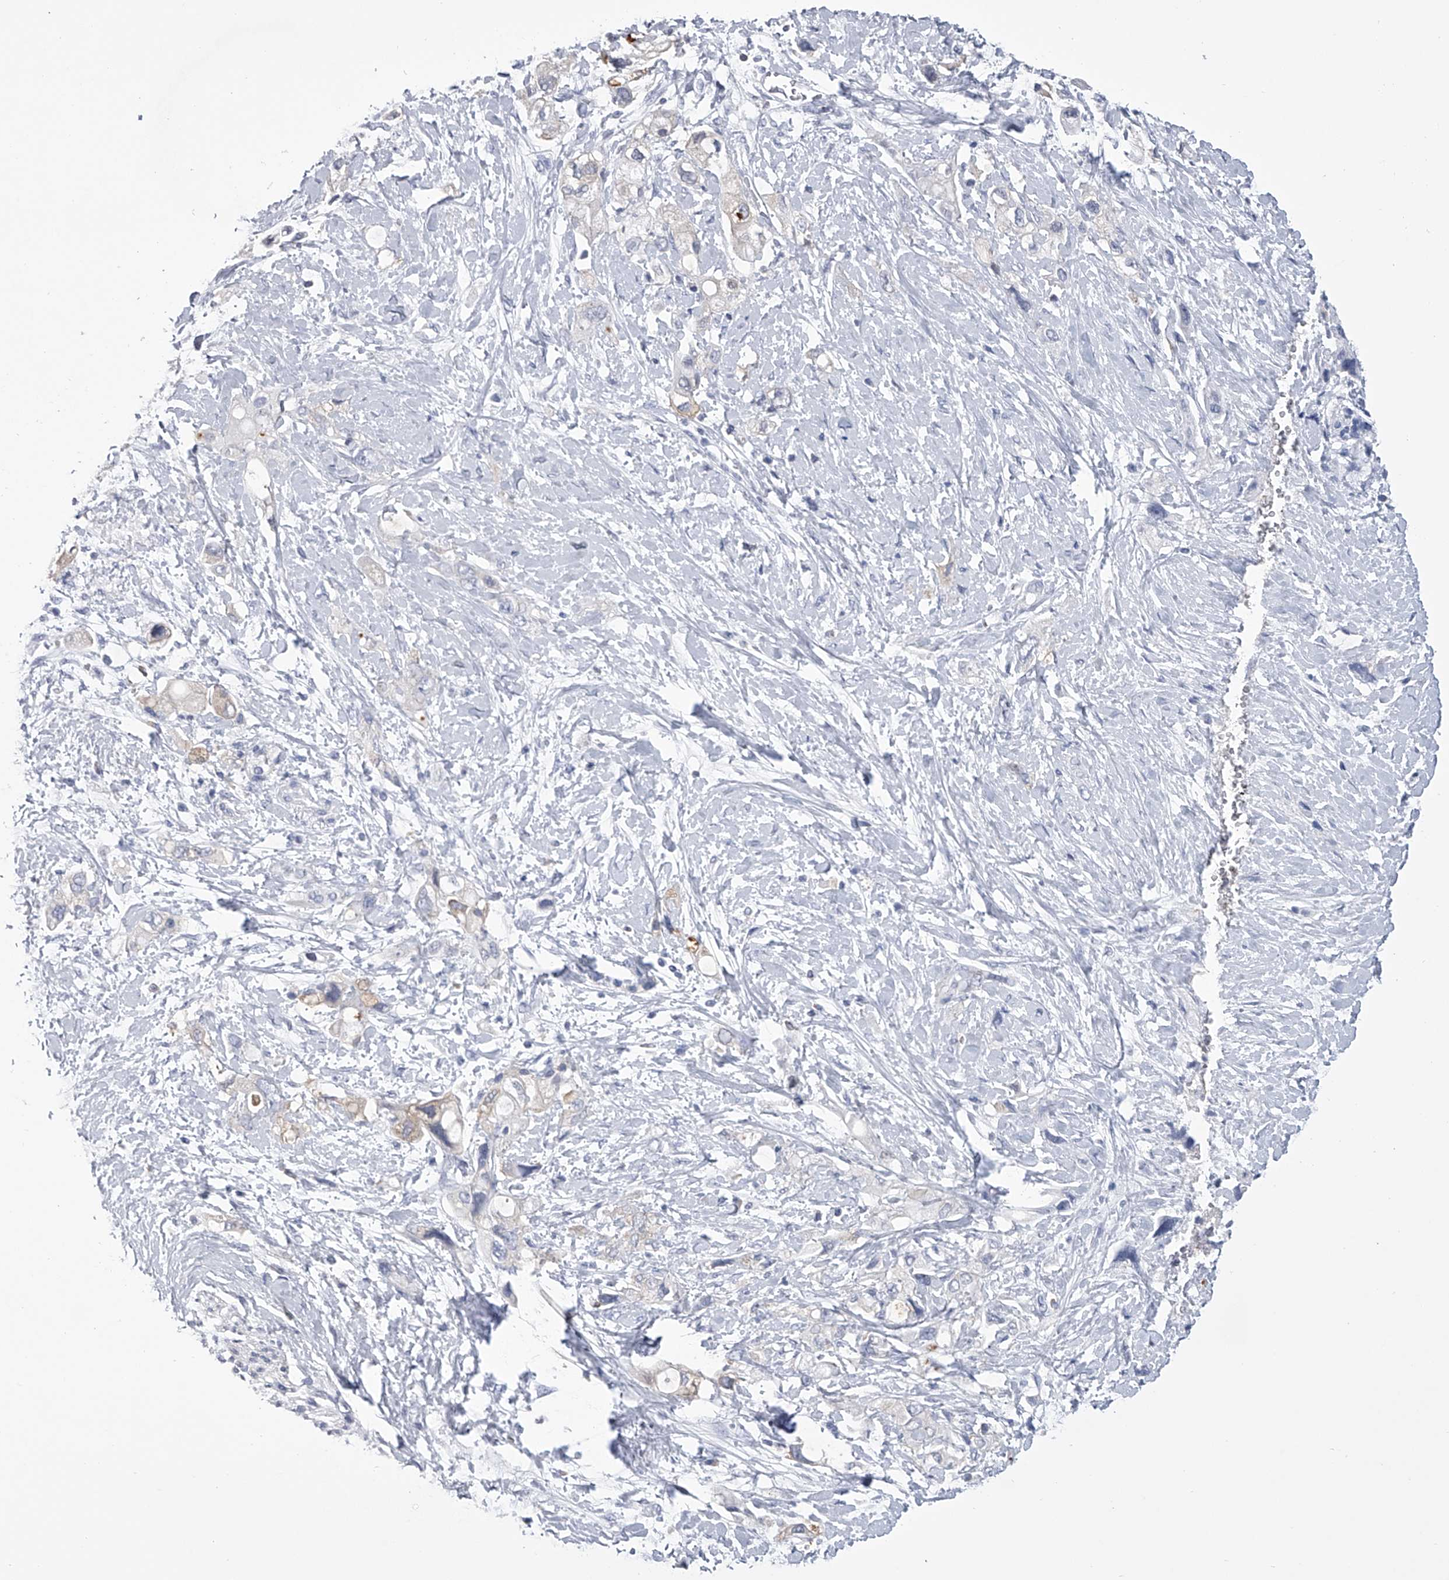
{"staining": {"intensity": "weak", "quantity": "<25%", "location": "cytoplasmic/membranous"}, "tissue": "pancreatic cancer", "cell_type": "Tumor cells", "image_type": "cancer", "snomed": [{"axis": "morphology", "description": "Adenocarcinoma, NOS"}, {"axis": "topography", "description": "Pancreas"}], "caption": "High magnification brightfield microscopy of adenocarcinoma (pancreatic) stained with DAB (brown) and counterstained with hematoxylin (blue): tumor cells show no significant staining. The staining is performed using DAB (3,3'-diaminobenzidine) brown chromogen with nuclei counter-stained in using hematoxylin.", "gene": "TASP1", "patient": {"sex": "female", "age": 56}}